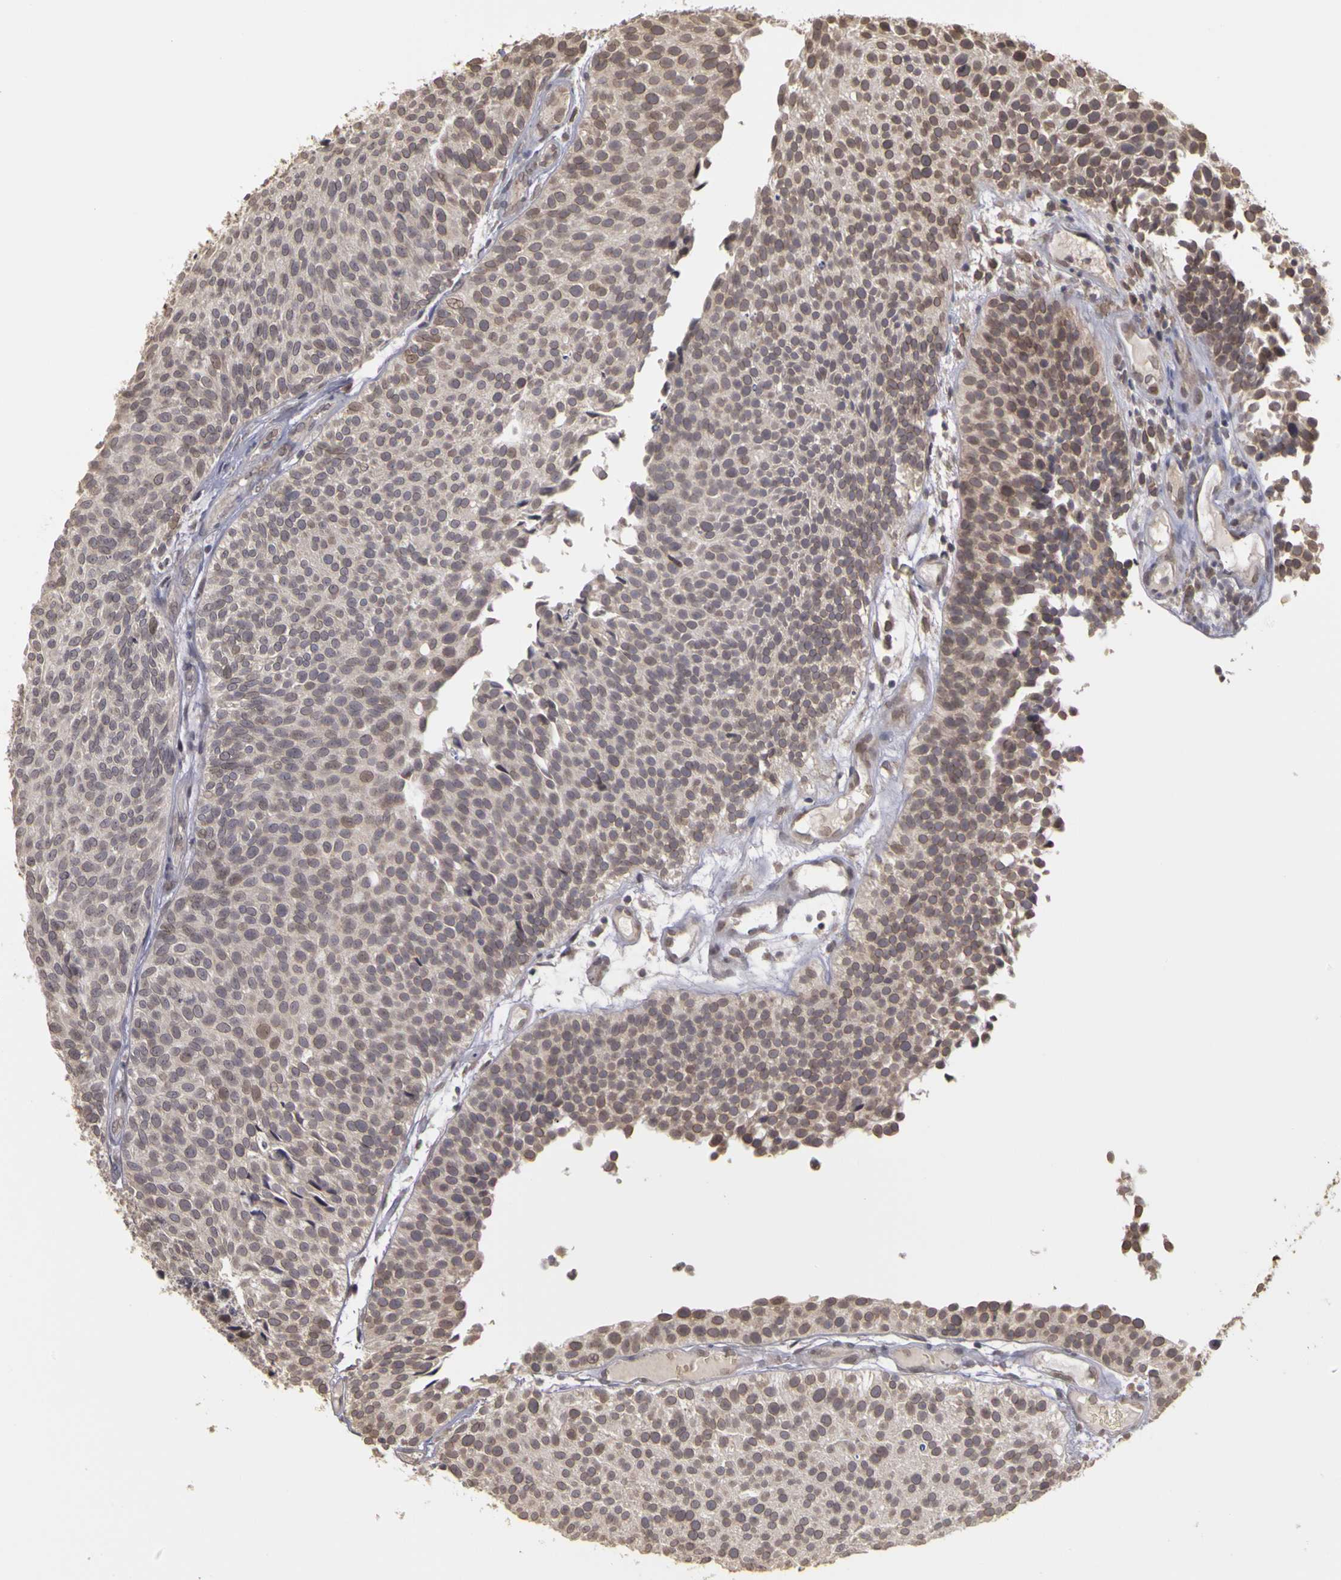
{"staining": {"intensity": "weak", "quantity": "<25%", "location": "cytoplasmic/membranous"}, "tissue": "urothelial cancer", "cell_type": "Tumor cells", "image_type": "cancer", "snomed": [{"axis": "morphology", "description": "Urothelial carcinoma, Low grade"}, {"axis": "topography", "description": "Urinary bladder"}], "caption": "Immunohistochemistry micrograph of urothelial cancer stained for a protein (brown), which shows no positivity in tumor cells.", "gene": "FRMD7", "patient": {"sex": "male", "age": 85}}